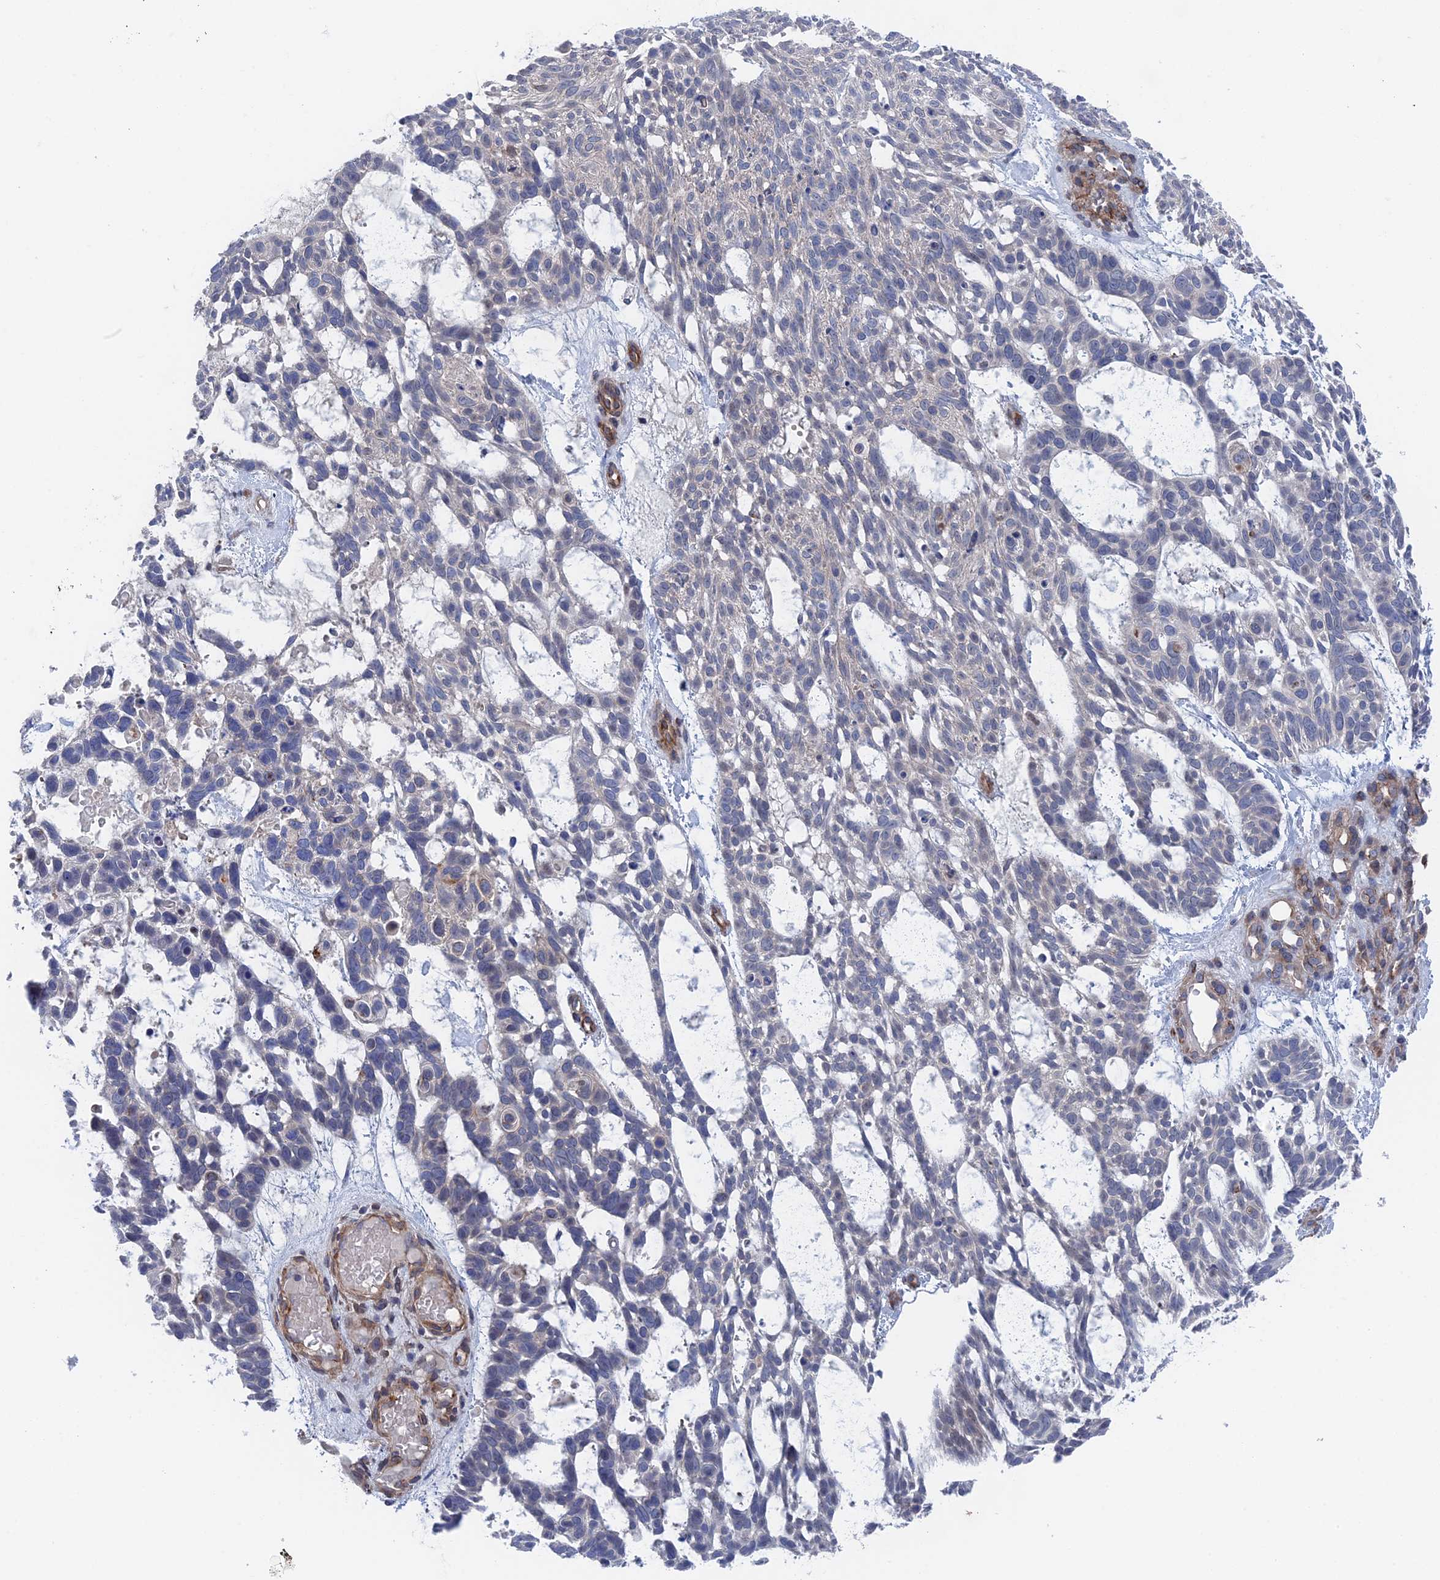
{"staining": {"intensity": "negative", "quantity": "none", "location": "none"}, "tissue": "skin cancer", "cell_type": "Tumor cells", "image_type": "cancer", "snomed": [{"axis": "morphology", "description": "Basal cell carcinoma"}, {"axis": "topography", "description": "Skin"}], "caption": "Tumor cells are negative for brown protein staining in skin cancer.", "gene": "MTHFSD", "patient": {"sex": "male", "age": 88}}